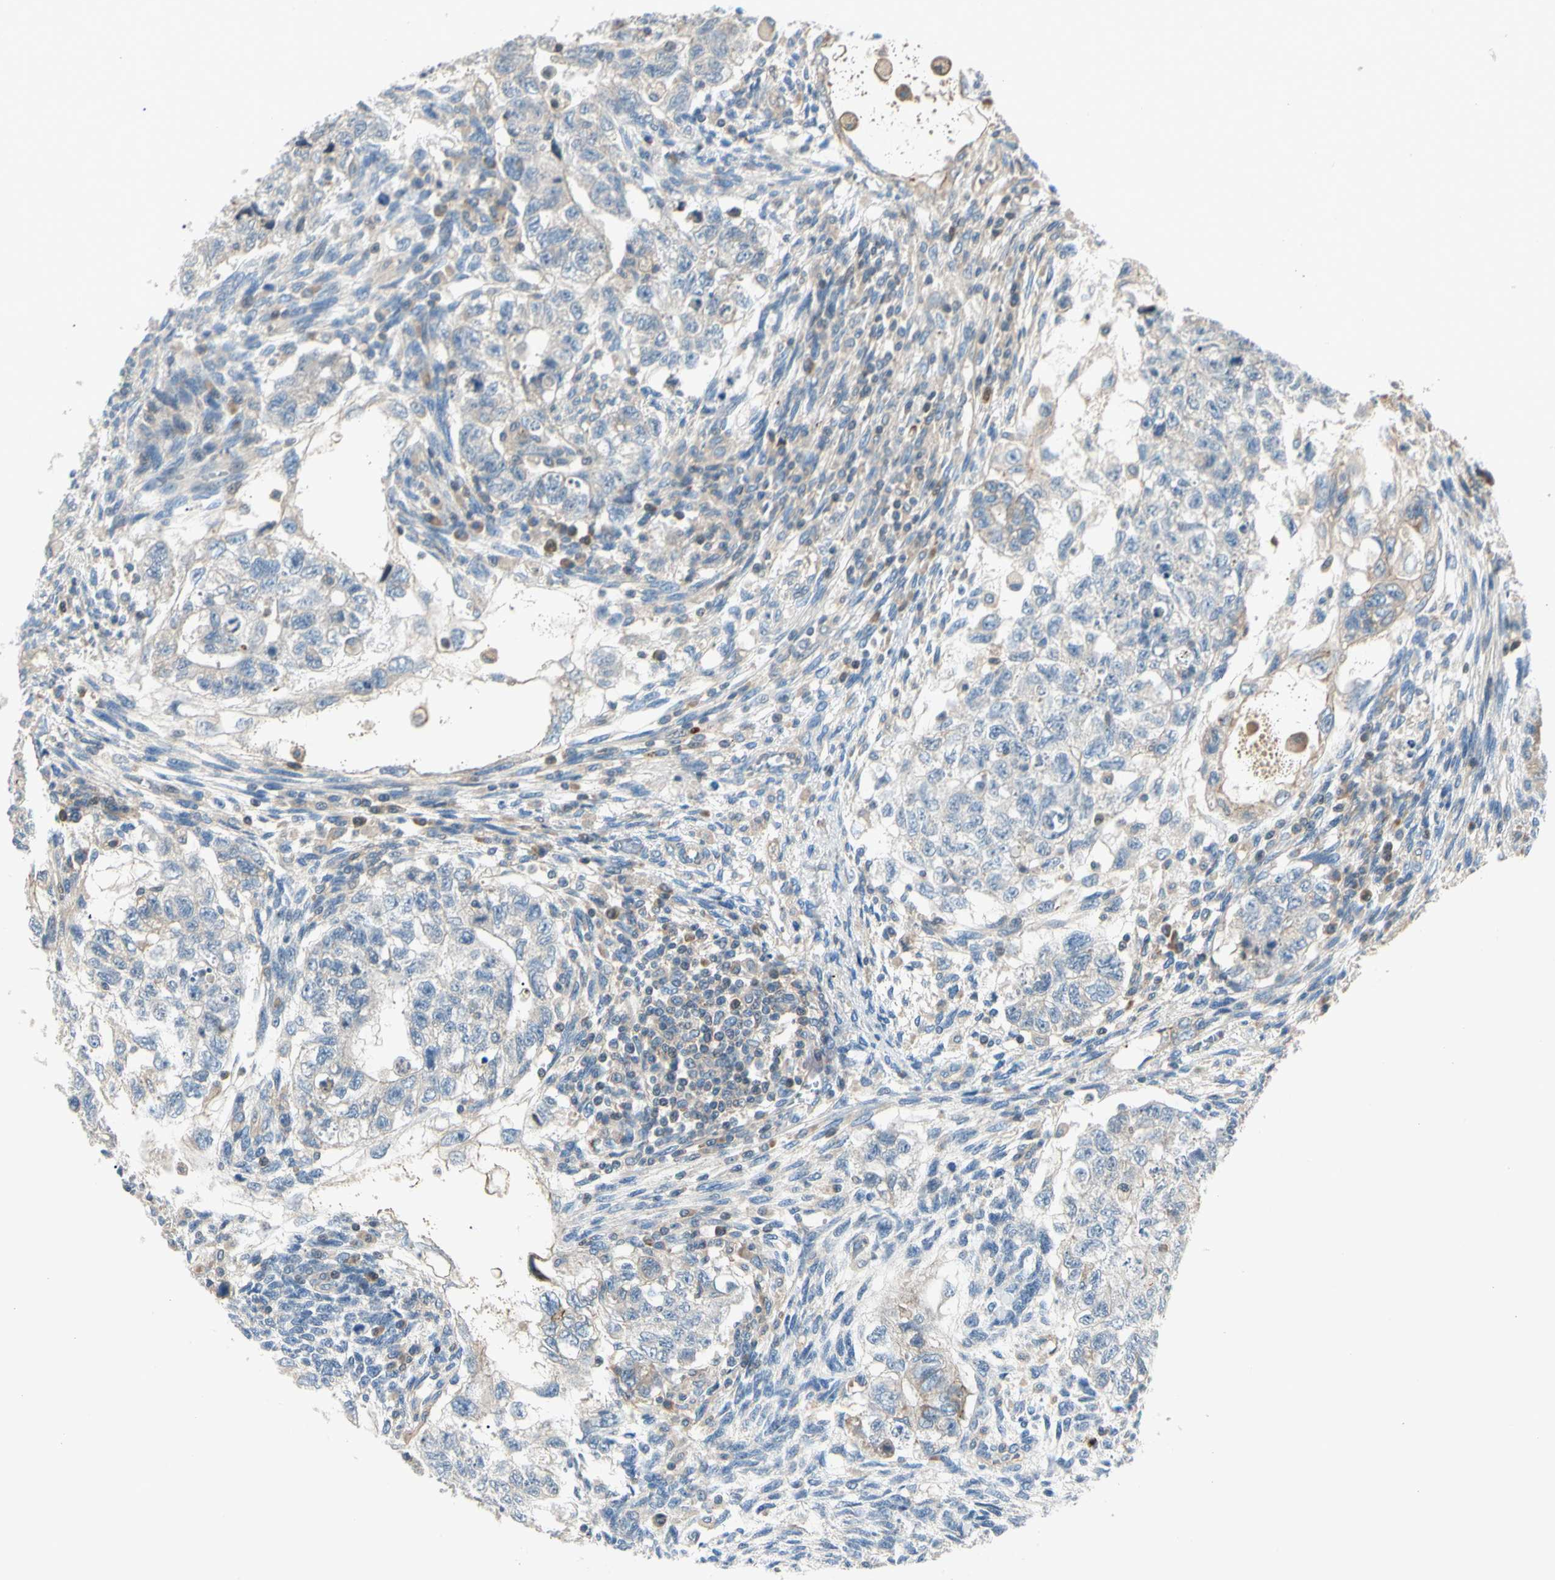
{"staining": {"intensity": "weak", "quantity": "<25%", "location": "cytoplasmic/membranous"}, "tissue": "testis cancer", "cell_type": "Tumor cells", "image_type": "cancer", "snomed": [{"axis": "morphology", "description": "Normal tissue, NOS"}, {"axis": "morphology", "description": "Carcinoma, Embryonal, NOS"}, {"axis": "topography", "description": "Testis"}], "caption": "Tumor cells show no significant protein positivity in testis cancer.", "gene": "CDH6", "patient": {"sex": "male", "age": 36}}